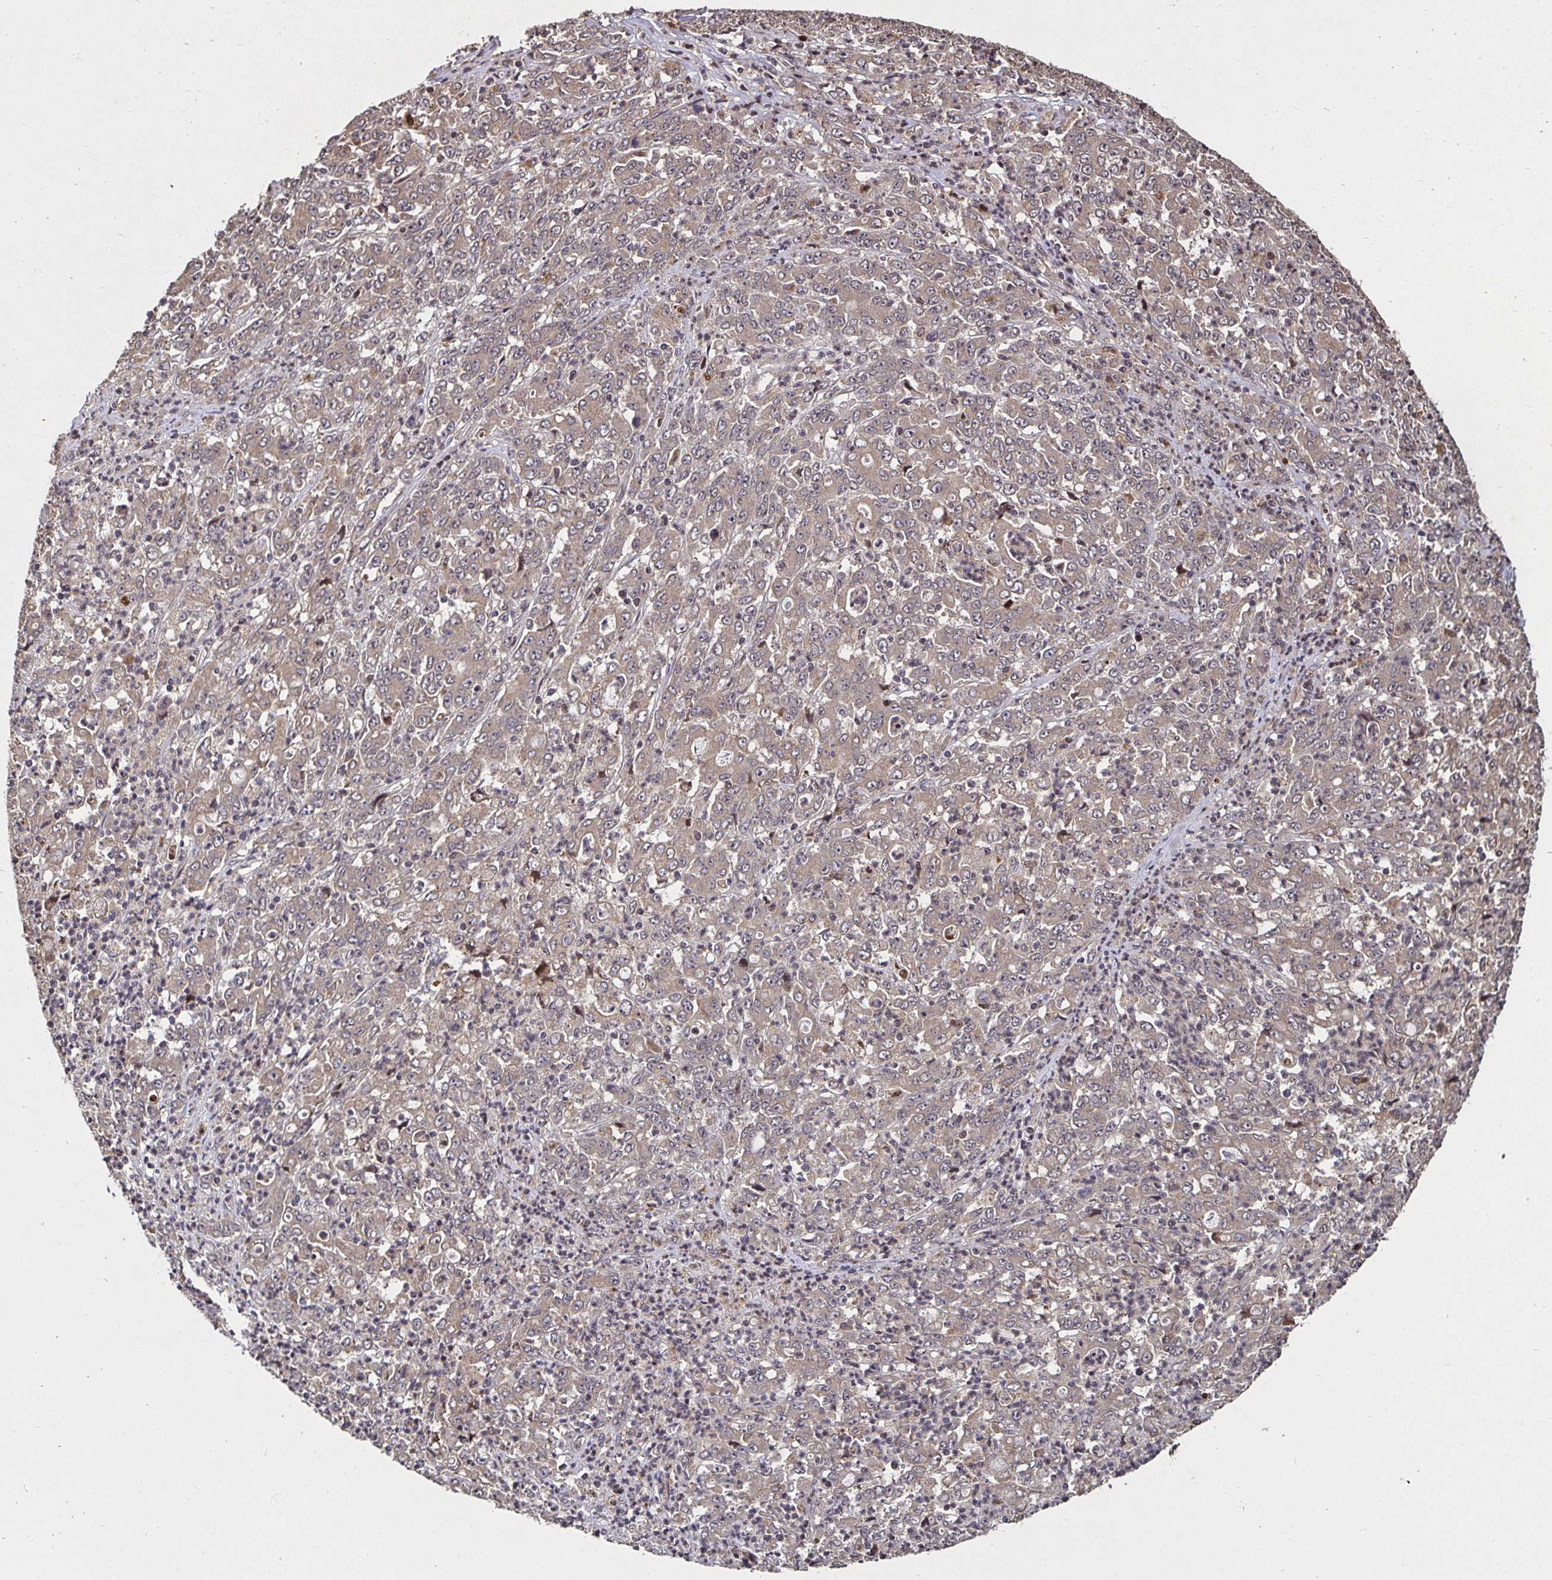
{"staining": {"intensity": "weak", "quantity": "25%-75%", "location": "cytoplasmic/membranous"}, "tissue": "stomach cancer", "cell_type": "Tumor cells", "image_type": "cancer", "snomed": [{"axis": "morphology", "description": "Adenocarcinoma, NOS"}, {"axis": "topography", "description": "Stomach, lower"}], "caption": "Immunohistochemistry photomicrograph of neoplastic tissue: stomach cancer (adenocarcinoma) stained using immunohistochemistry (IHC) demonstrates low levels of weak protein expression localized specifically in the cytoplasmic/membranous of tumor cells, appearing as a cytoplasmic/membranous brown color.", "gene": "SMYD3", "patient": {"sex": "female", "age": 71}}